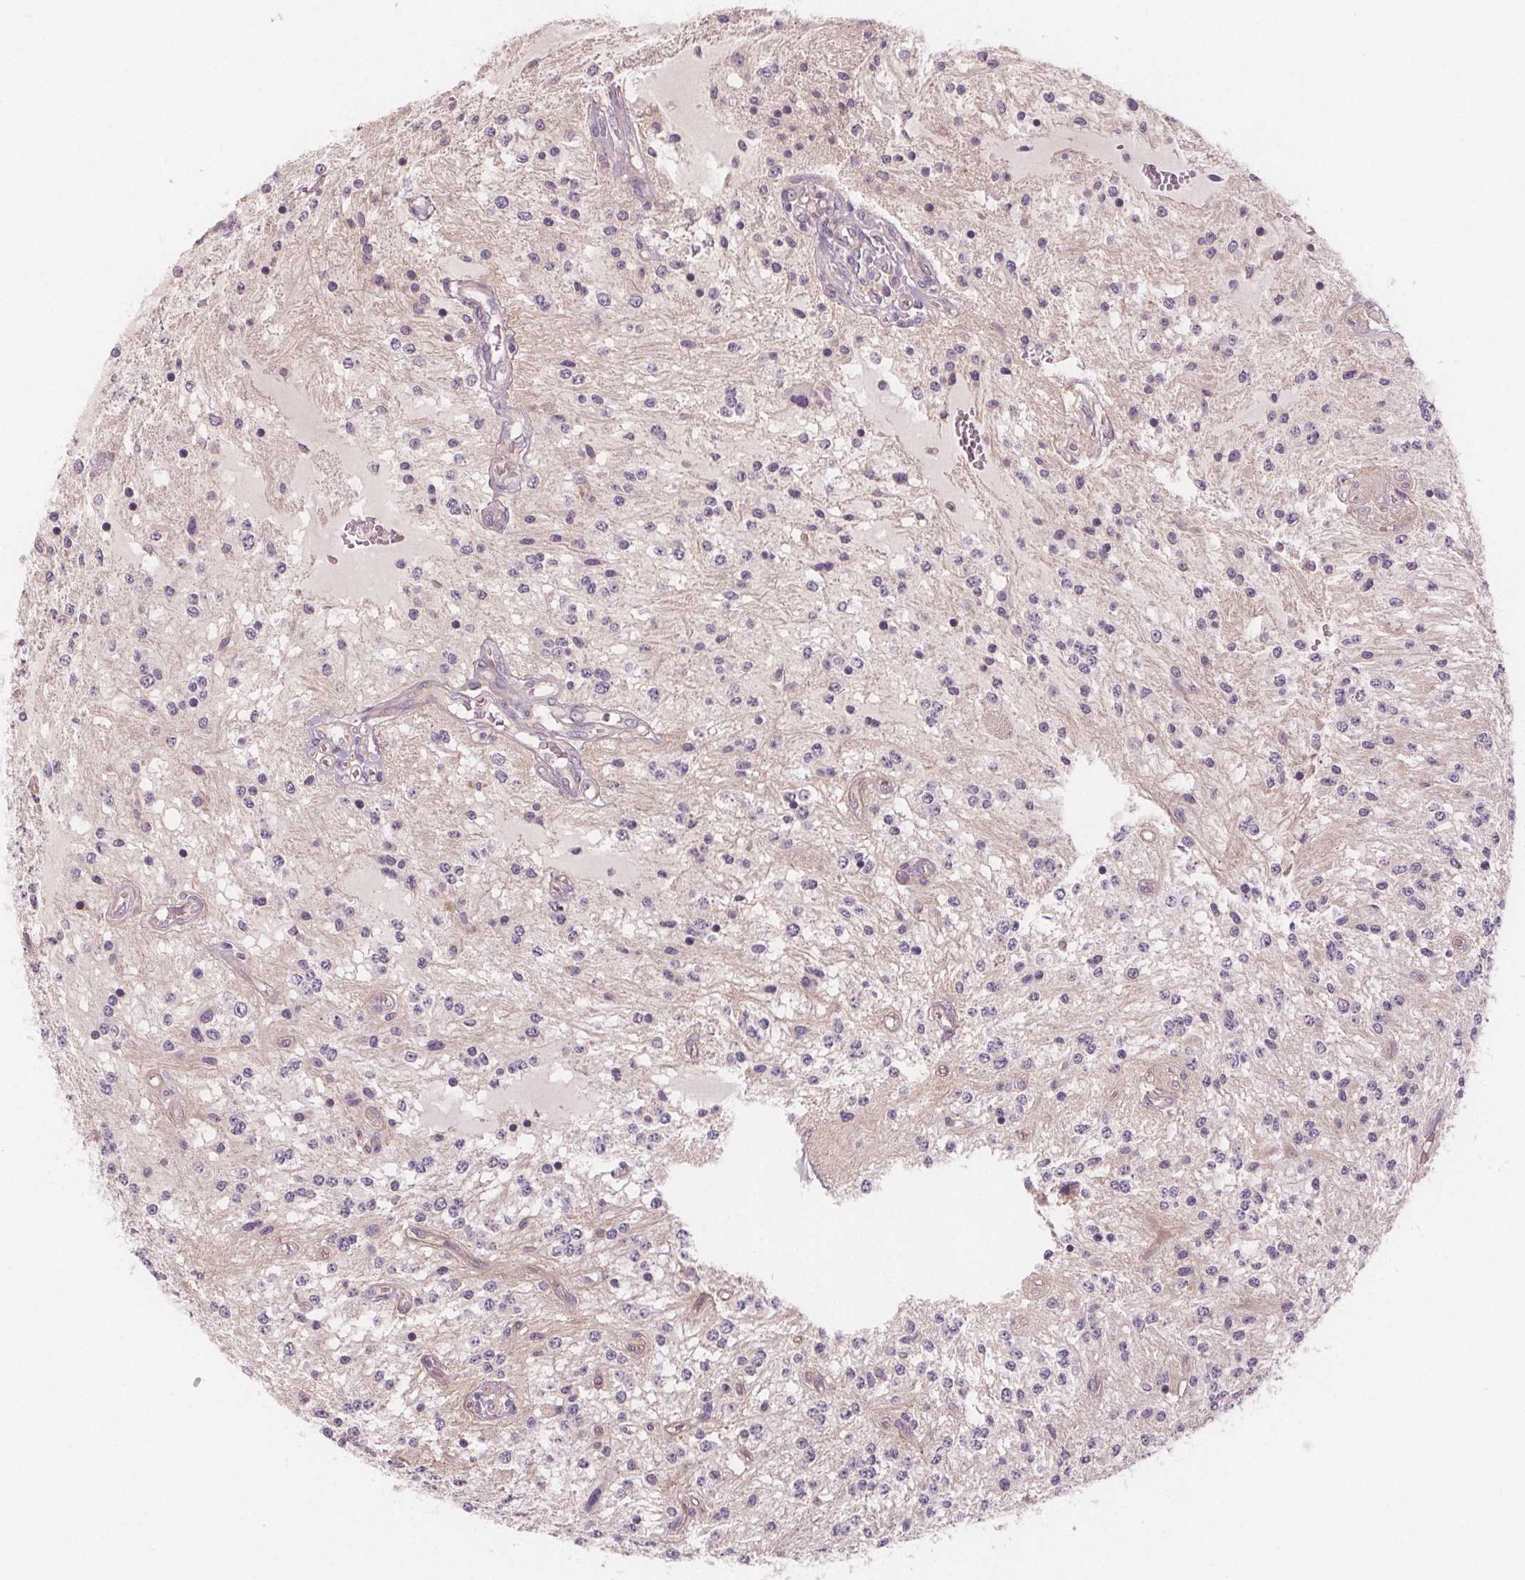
{"staining": {"intensity": "negative", "quantity": "none", "location": "none"}, "tissue": "glioma", "cell_type": "Tumor cells", "image_type": "cancer", "snomed": [{"axis": "morphology", "description": "Glioma, malignant, Low grade"}, {"axis": "topography", "description": "Cerebellum"}], "caption": "The histopathology image reveals no significant expression in tumor cells of glioma.", "gene": "VNN1", "patient": {"sex": "female", "age": 14}}